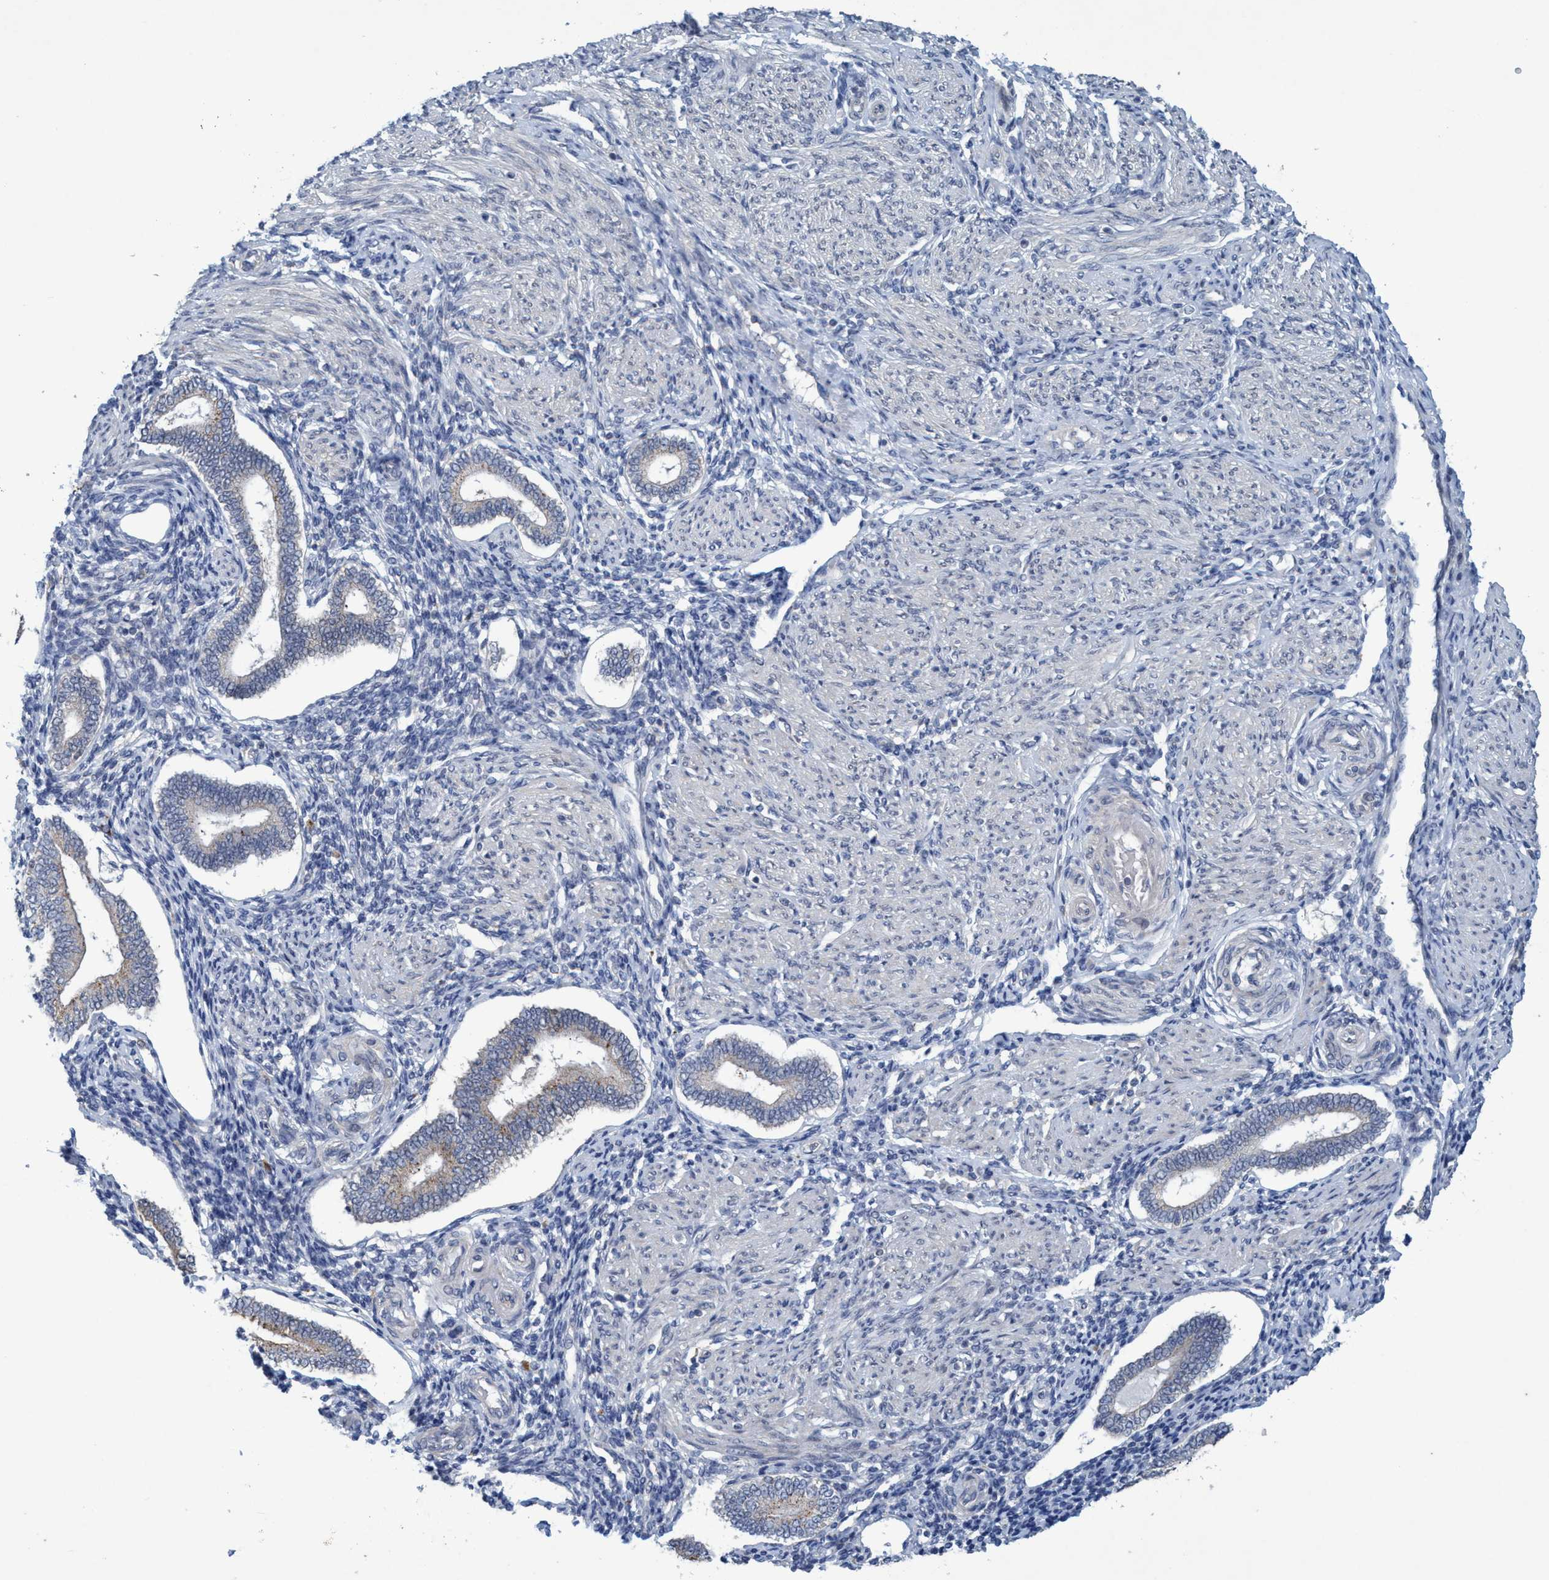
{"staining": {"intensity": "negative", "quantity": "none", "location": "none"}, "tissue": "endometrium", "cell_type": "Cells in endometrial stroma", "image_type": "normal", "snomed": [{"axis": "morphology", "description": "Normal tissue, NOS"}, {"axis": "topography", "description": "Endometrium"}], "caption": "Photomicrograph shows no protein positivity in cells in endometrial stroma of benign endometrium.", "gene": "RNF208", "patient": {"sex": "female", "age": 42}}